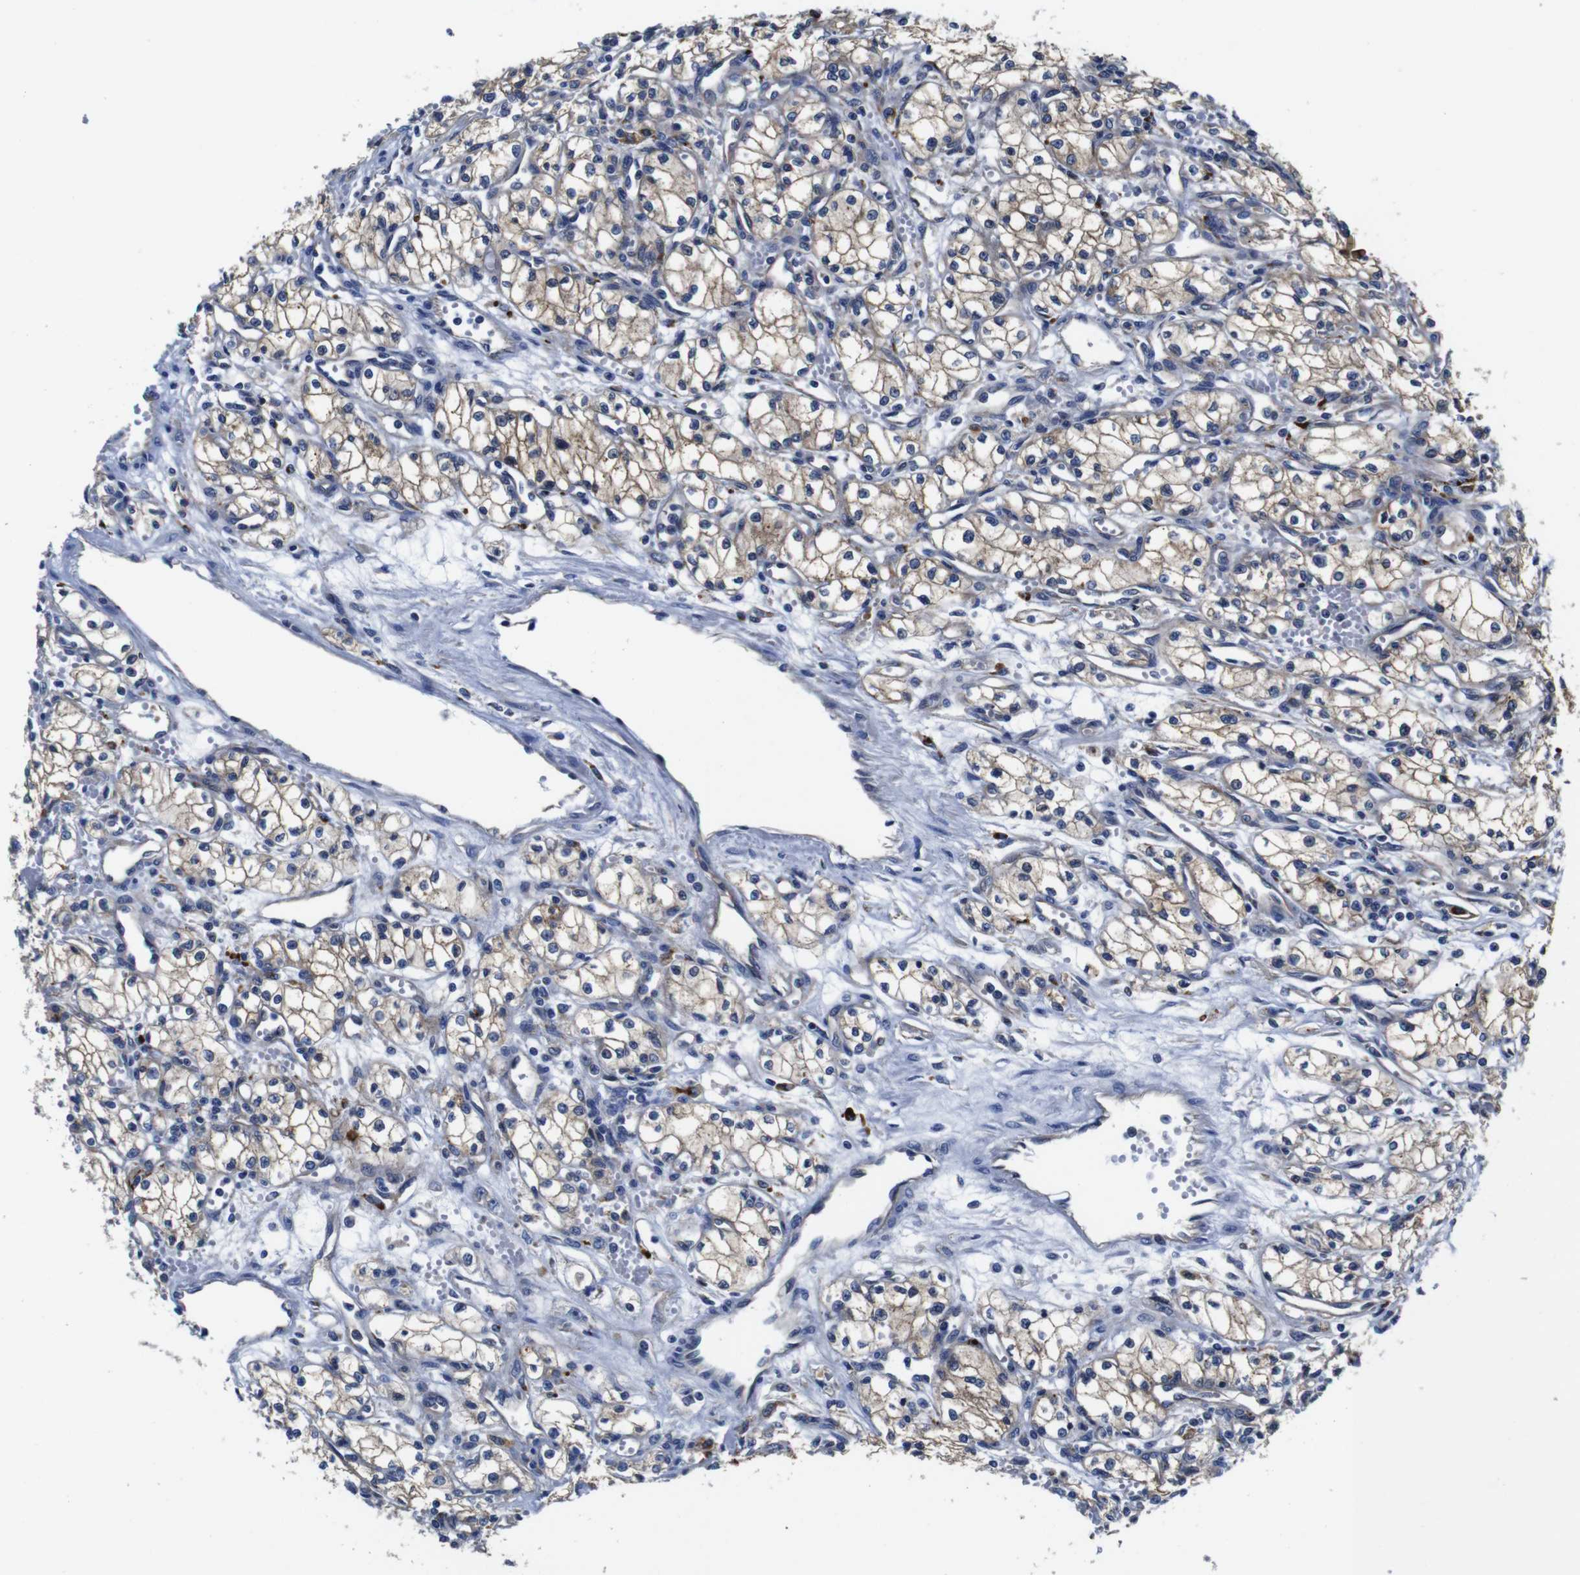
{"staining": {"intensity": "moderate", "quantity": "<25%", "location": "cytoplasmic/membranous"}, "tissue": "renal cancer", "cell_type": "Tumor cells", "image_type": "cancer", "snomed": [{"axis": "morphology", "description": "Normal tissue, NOS"}, {"axis": "morphology", "description": "Adenocarcinoma, NOS"}, {"axis": "topography", "description": "Kidney"}], "caption": "Moderate cytoplasmic/membranous protein positivity is appreciated in approximately <25% of tumor cells in adenocarcinoma (renal).", "gene": "GIMAP2", "patient": {"sex": "male", "age": 59}}